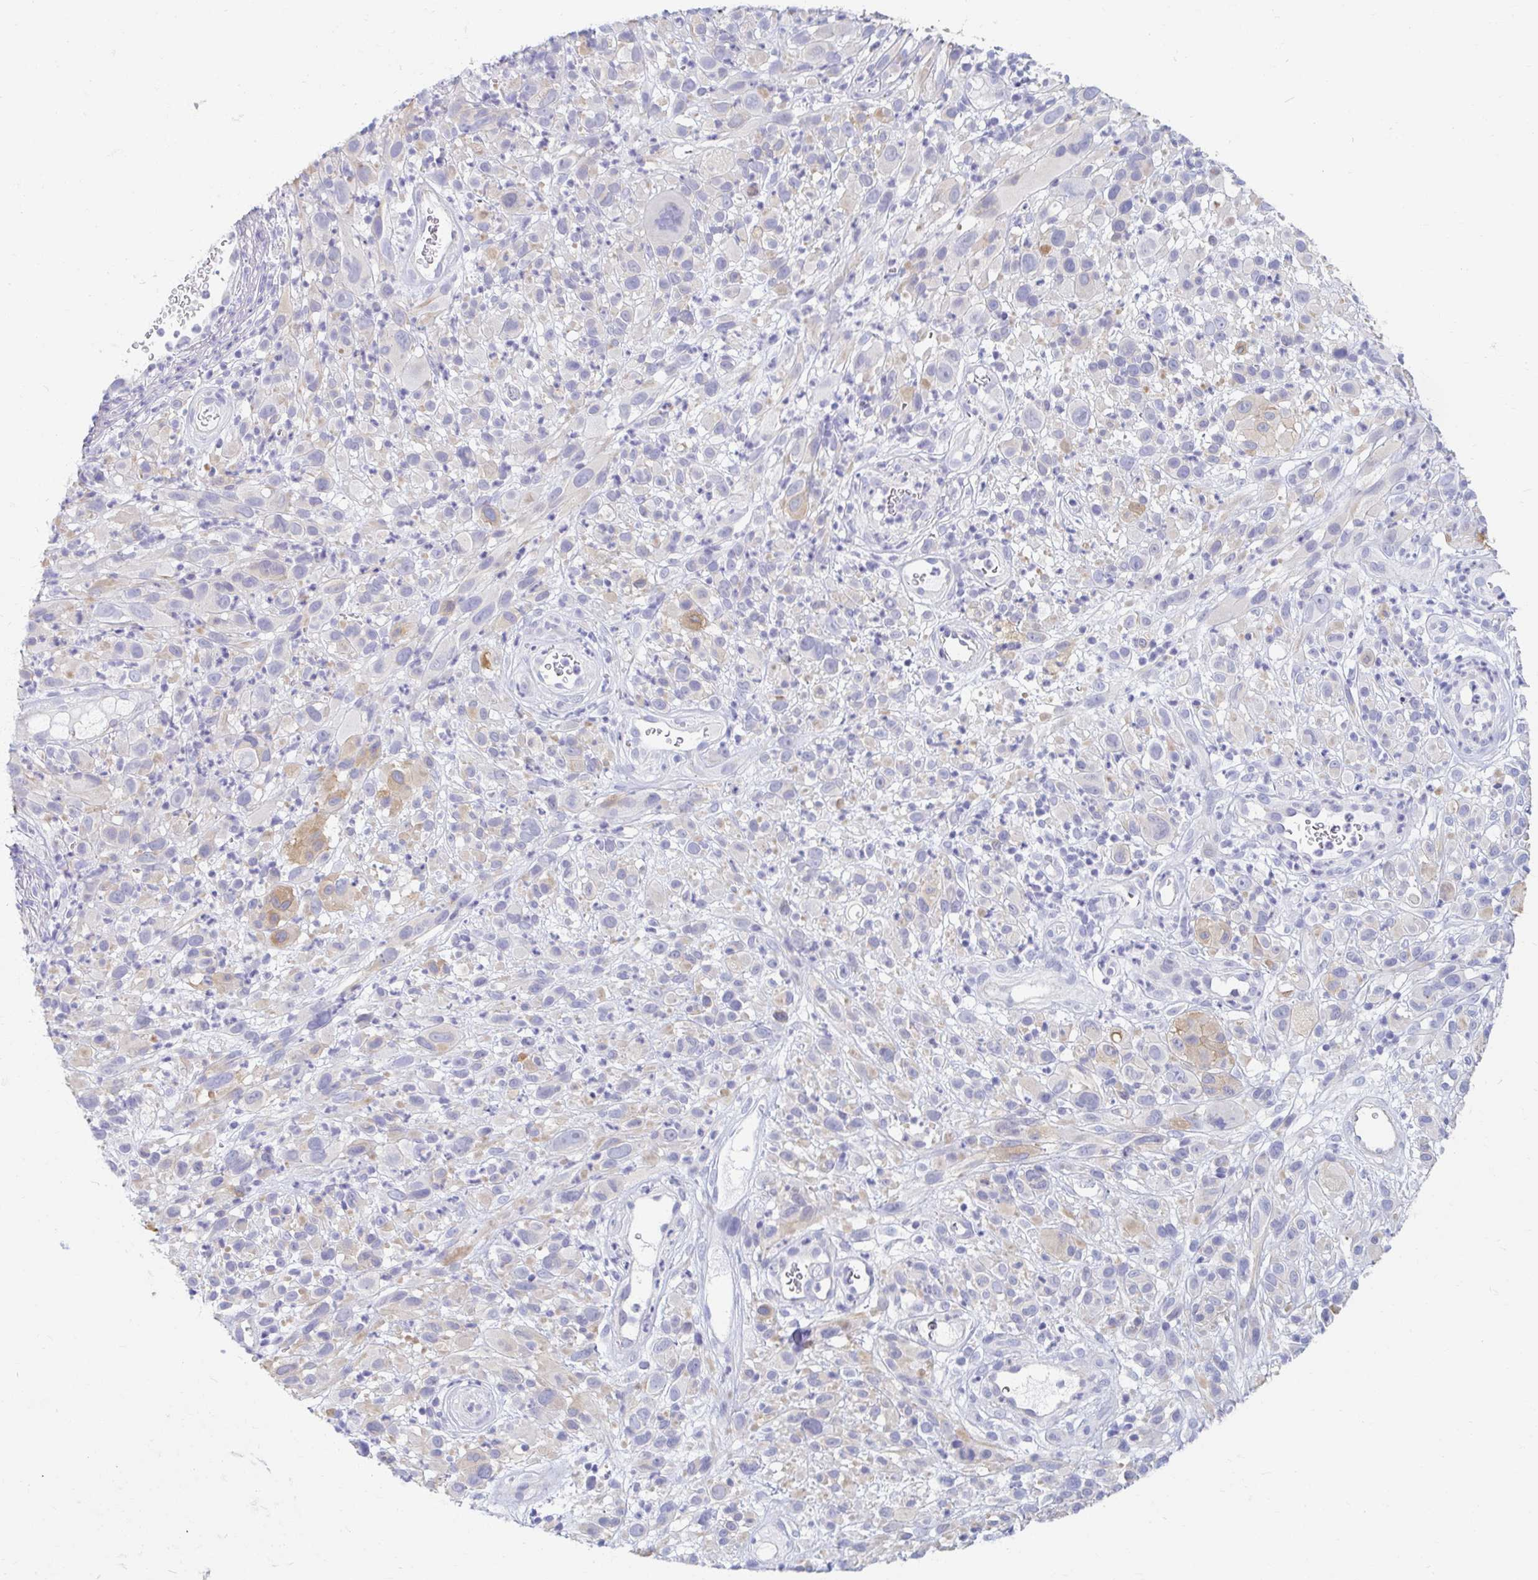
{"staining": {"intensity": "negative", "quantity": "none", "location": "none"}, "tissue": "melanoma", "cell_type": "Tumor cells", "image_type": "cancer", "snomed": [{"axis": "morphology", "description": "Malignant melanoma, NOS"}, {"axis": "topography", "description": "Skin"}], "caption": "The image displays no staining of tumor cells in malignant melanoma.", "gene": "MYLK2", "patient": {"sex": "male", "age": 68}}